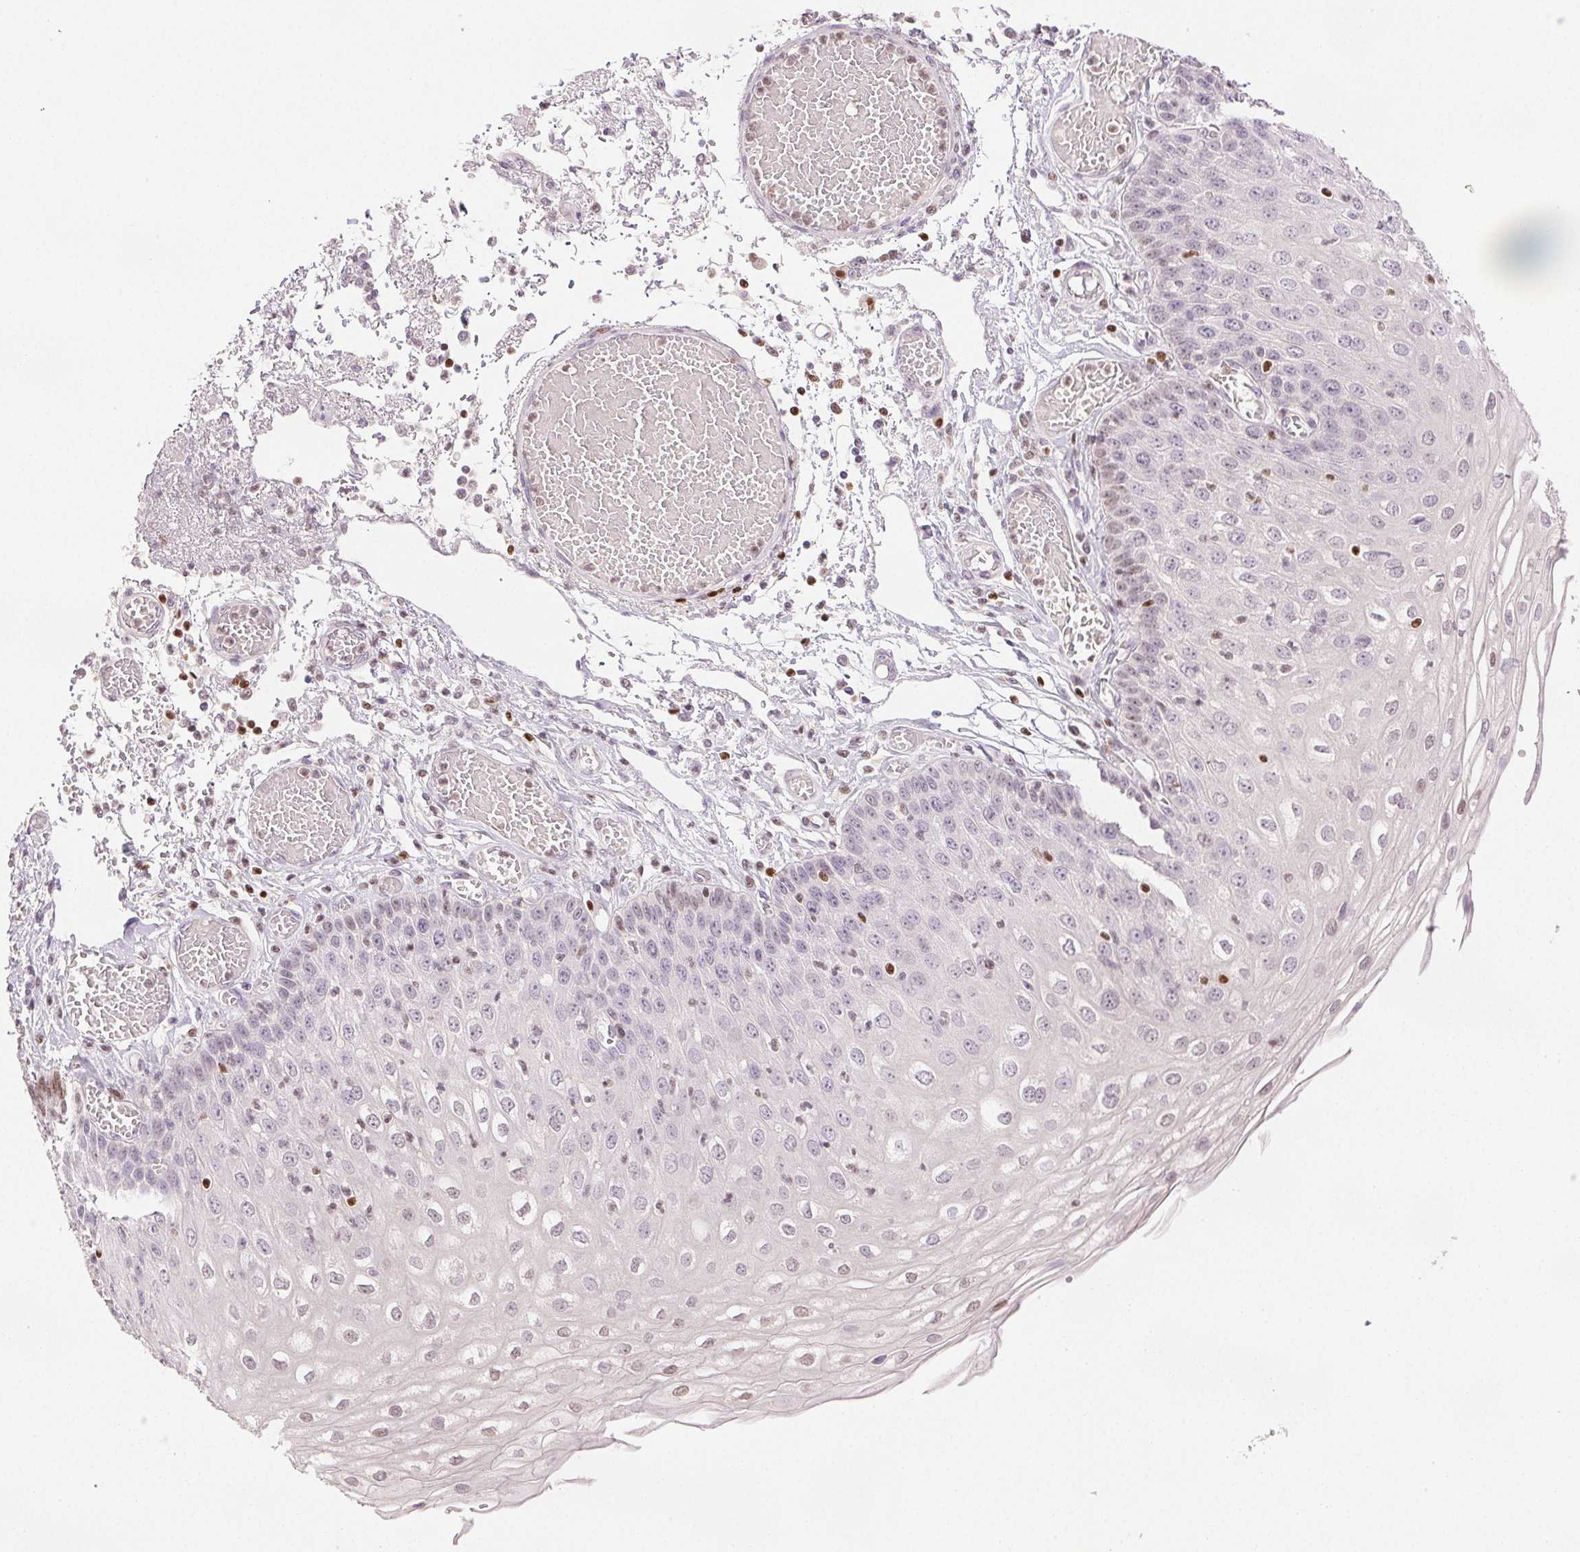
{"staining": {"intensity": "moderate", "quantity": "<25%", "location": "nuclear"}, "tissue": "esophagus", "cell_type": "Squamous epithelial cells", "image_type": "normal", "snomed": [{"axis": "morphology", "description": "Normal tissue, NOS"}, {"axis": "morphology", "description": "Adenocarcinoma, NOS"}, {"axis": "topography", "description": "Esophagus"}], "caption": "Immunohistochemical staining of benign human esophagus exhibits moderate nuclear protein expression in about <25% of squamous epithelial cells. (DAB = brown stain, brightfield microscopy at high magnification).", "gene": "RUNX2", "patient": {"sex": "male", "age": 81}}